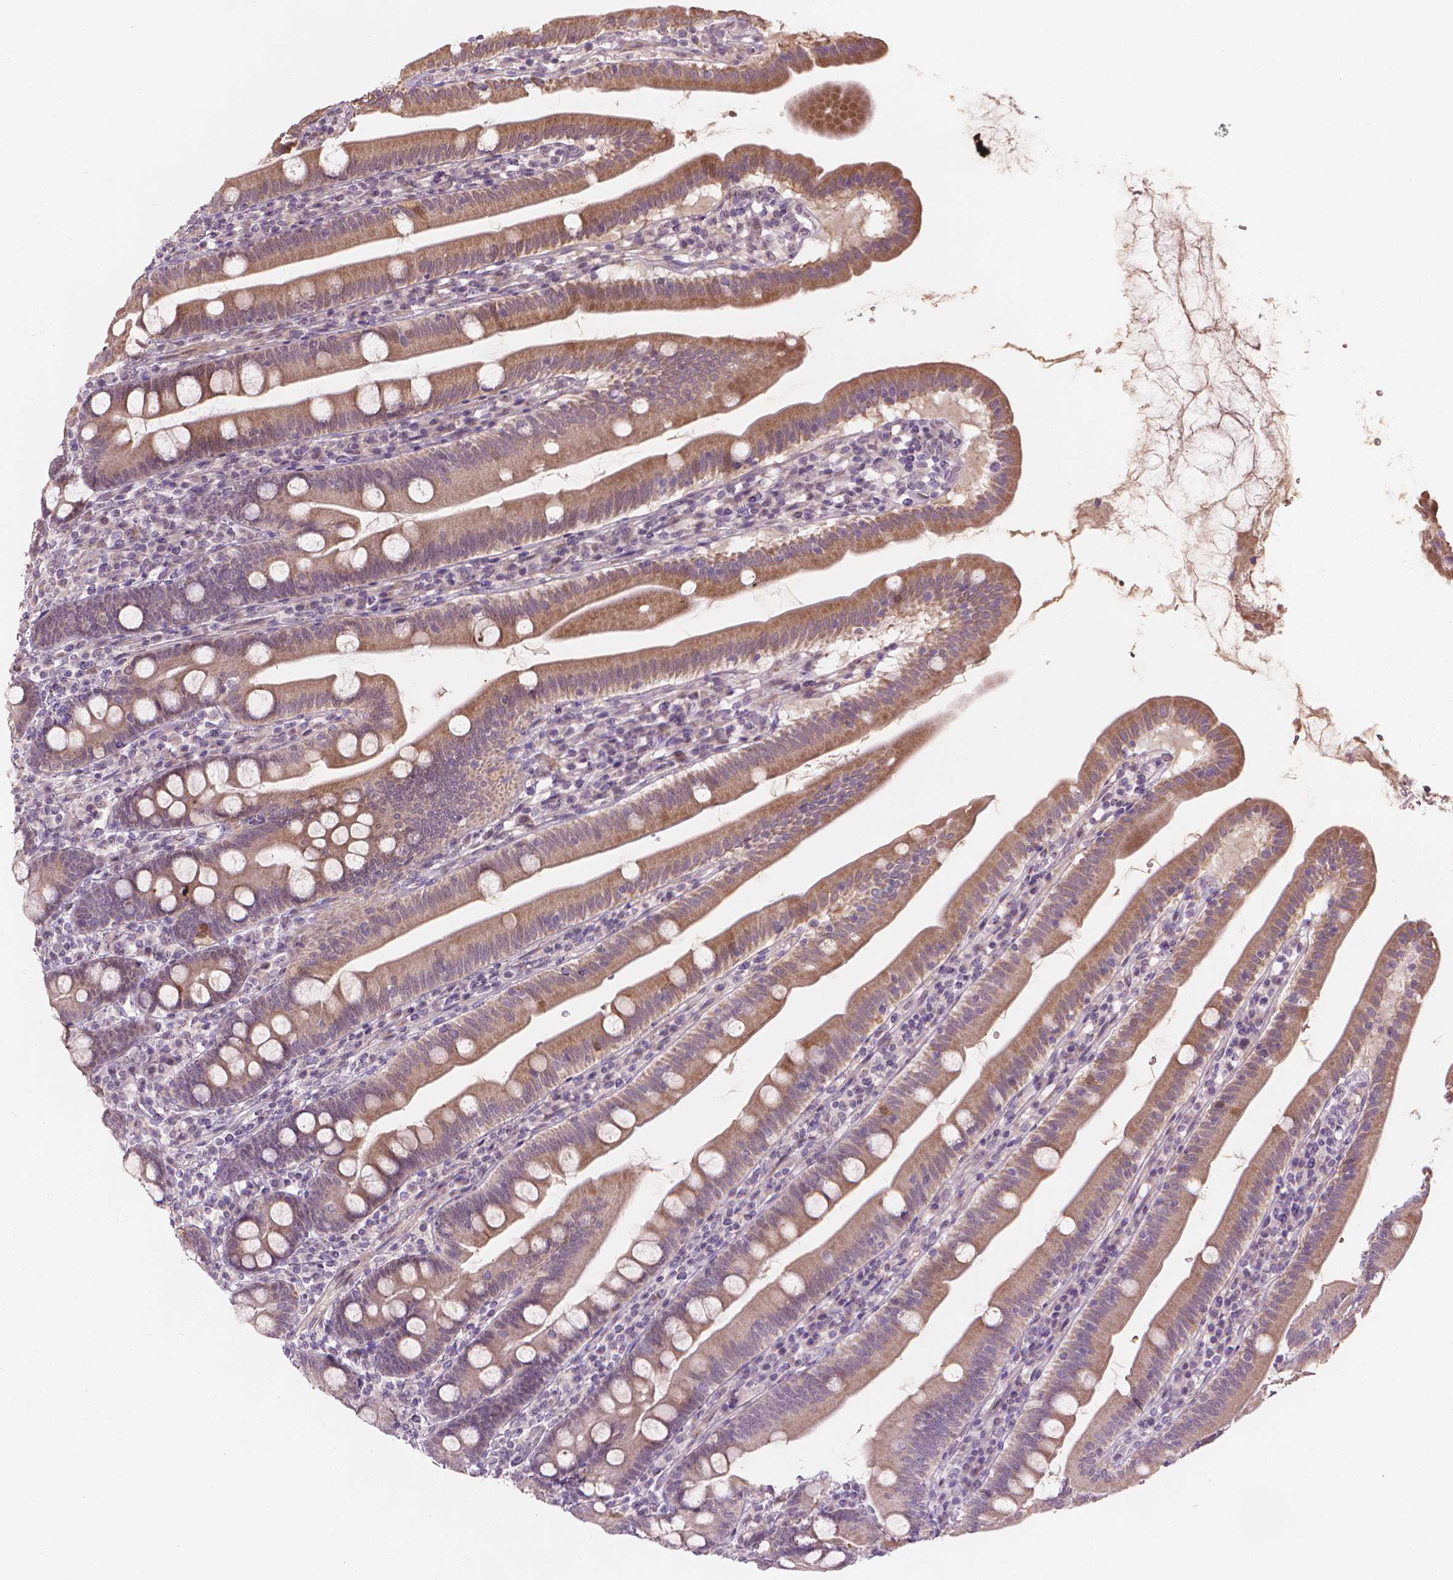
{"staining": {"intensity": "moderate", "quantity": ">75%", "location": "cytoplasmic/membranous"}, "tissue": "duodenum", "cell_type": "Glandular cells", "image_type": "normal", "snomed": [{"axis": "morphology", "description": "Normal tissue, NOS"}, {"axis": "topography", "description": "Duodenum"}], "caption": "Duodenum stained with IHC demonstrates moderate cytoplasmic/membranous expression in approximately >75% of glandular cells. (IHC, brightfield microscopy, high magnification).", "gene": "IFFO1", "patient": {"sex": "female", "age": 67}}